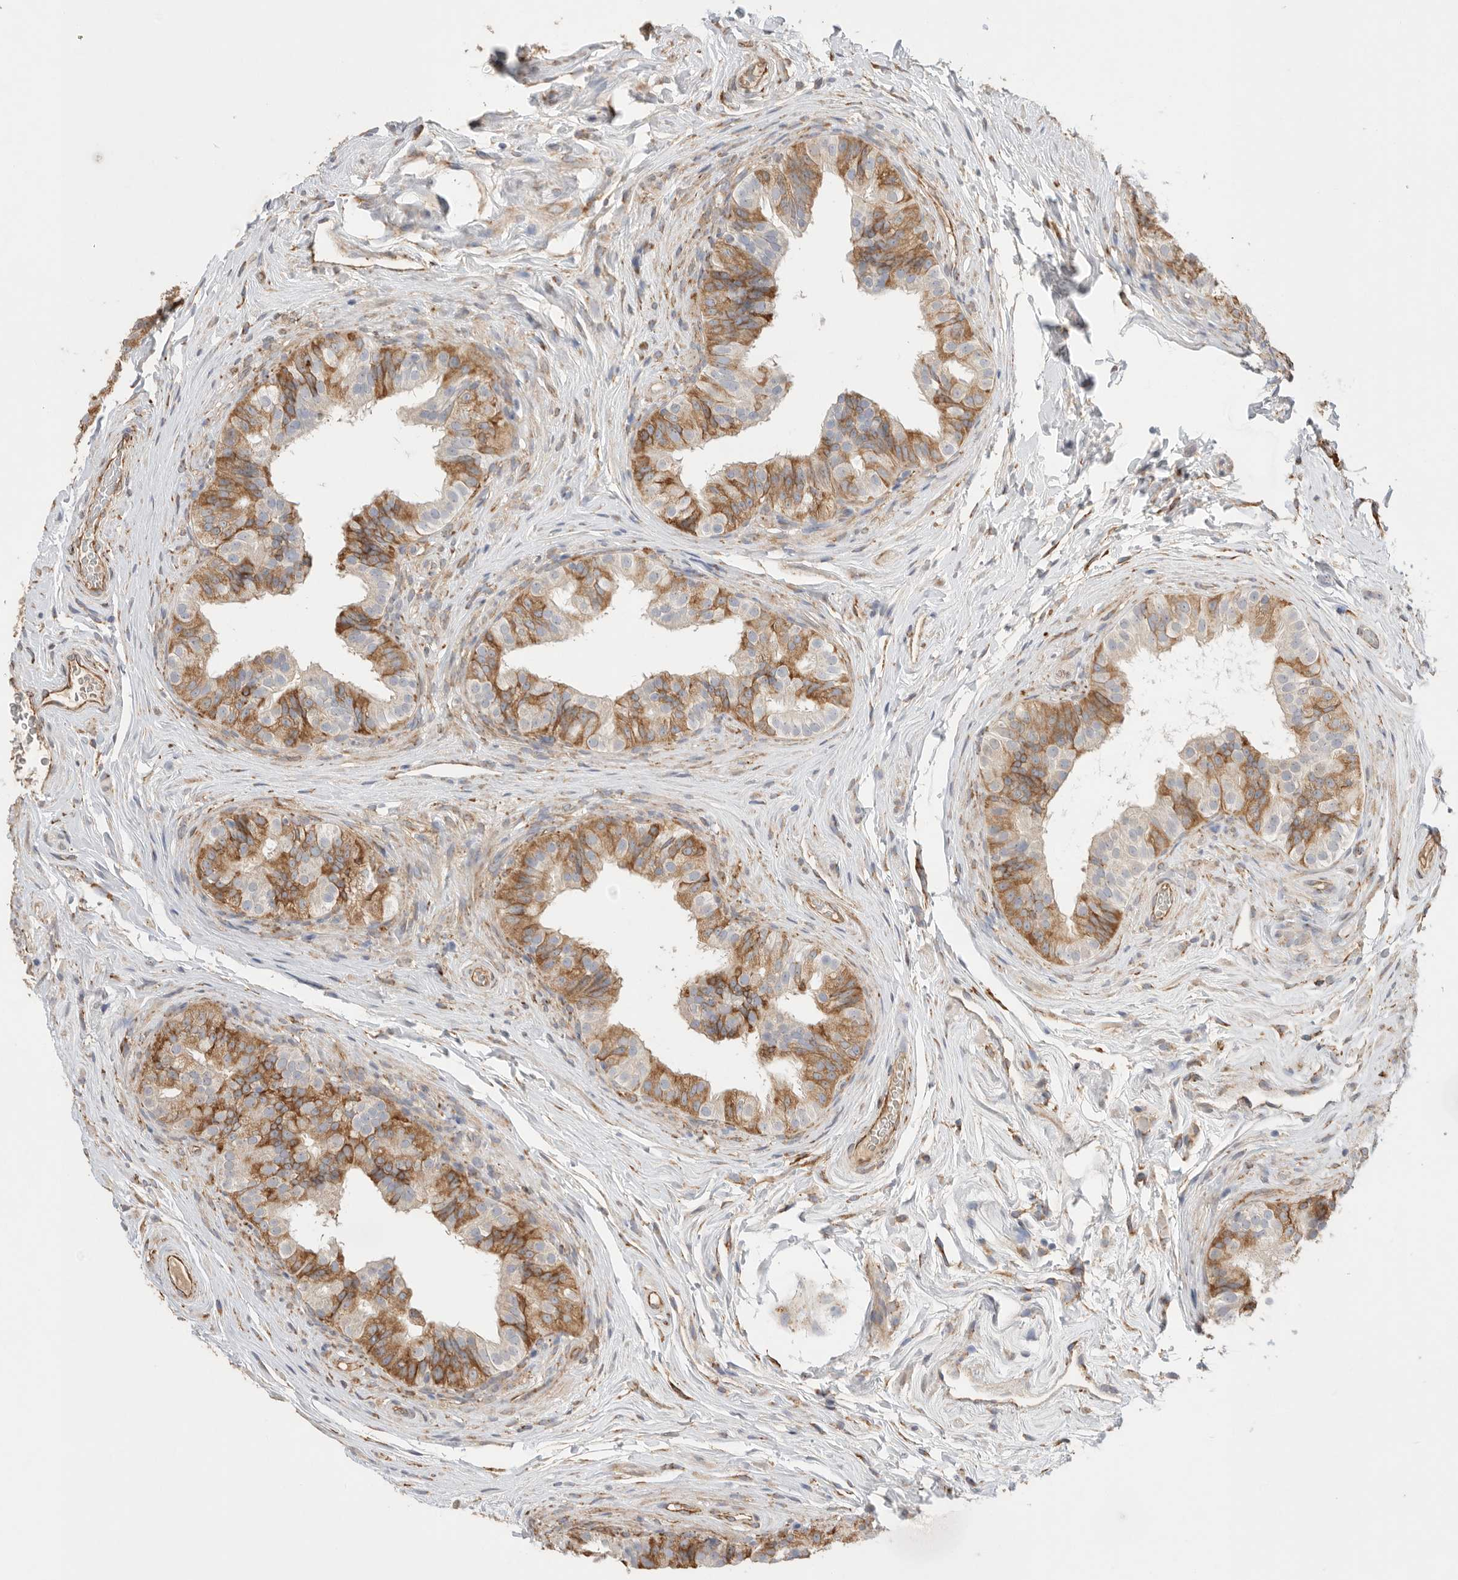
{"staining": {"intensity": "moderate", "quantity": ">75%", "location": "cytoplasmic/membranous"}, "tissue": "epididymis", "cell_type": "Glandular cells", "image_type": "normal", "snomed": [{"axis": "morphology", "description": "Normal tissue, NOS"}, {"axis": "topography", "description": "Epididymis"}], "caption": "Protein analysis of unremarkable epididymis demonstrates moderate cytoplasmic/membranous staining in about >75% of glandular cells. (DAB IHC with brightfield microscopy, high magnification).", "gene": "BLOC1S5", "patient": {"sex": "male", "age": 49}}